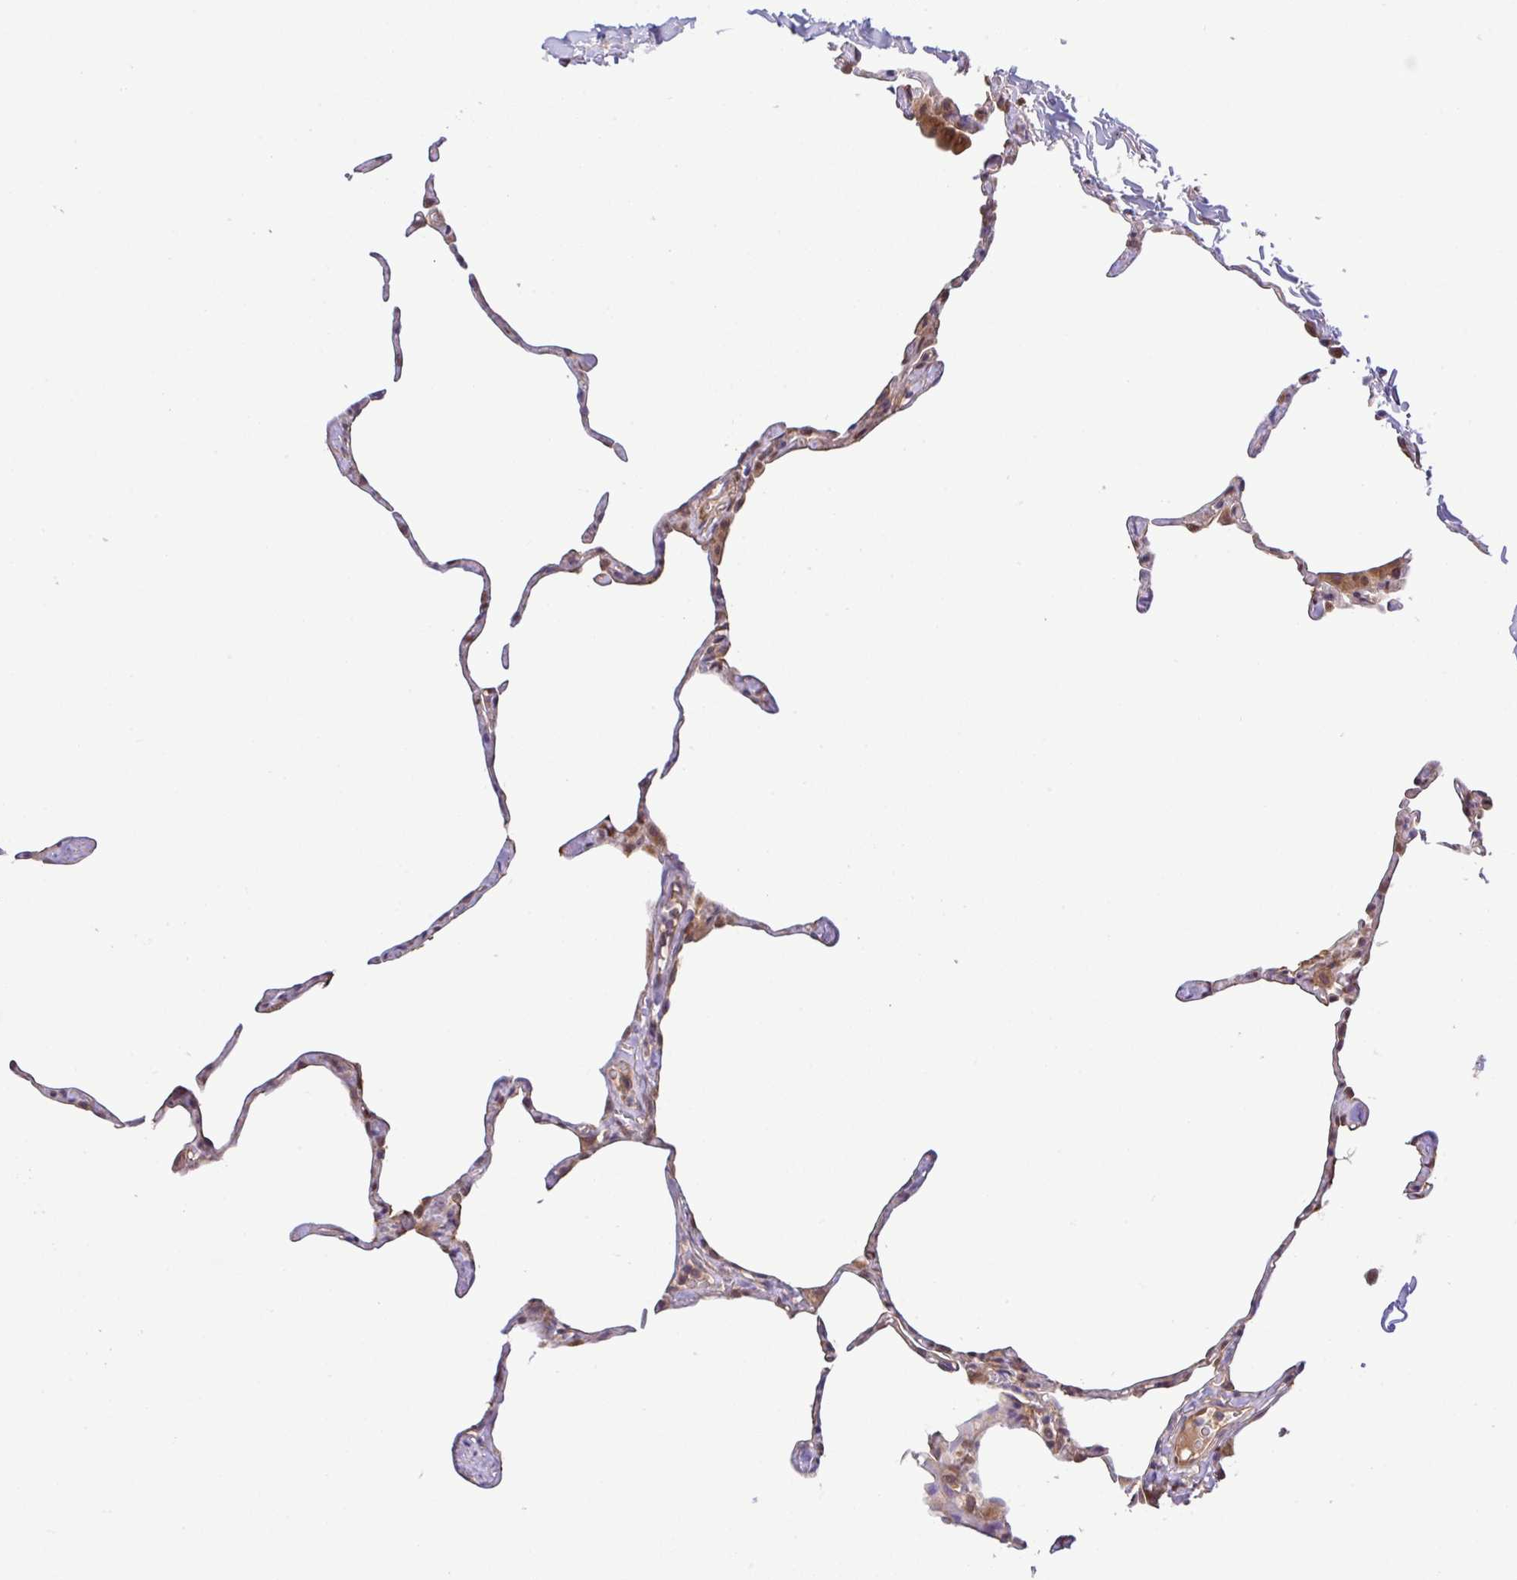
{"staining": {"intensity": "weak", "quantity": "25%-75%", "location": "cytoplasmic/membranous"}, "tissue": "lung", "cell_type": "Alveolar cells", "image_type": "normal", "snomed": [{"axis": "morphology", "description": "Normal tissue, NOS"}, {"axis": "topography", "description": "Lung"}], "caption": "Lung stained with immunohistochemistry shows weak cytoplasmic/membranous expression in approximately 25%-75% of alveolar cells.", "gene": "UBE4A", "patient": {"sex": "male", "age": 65}}